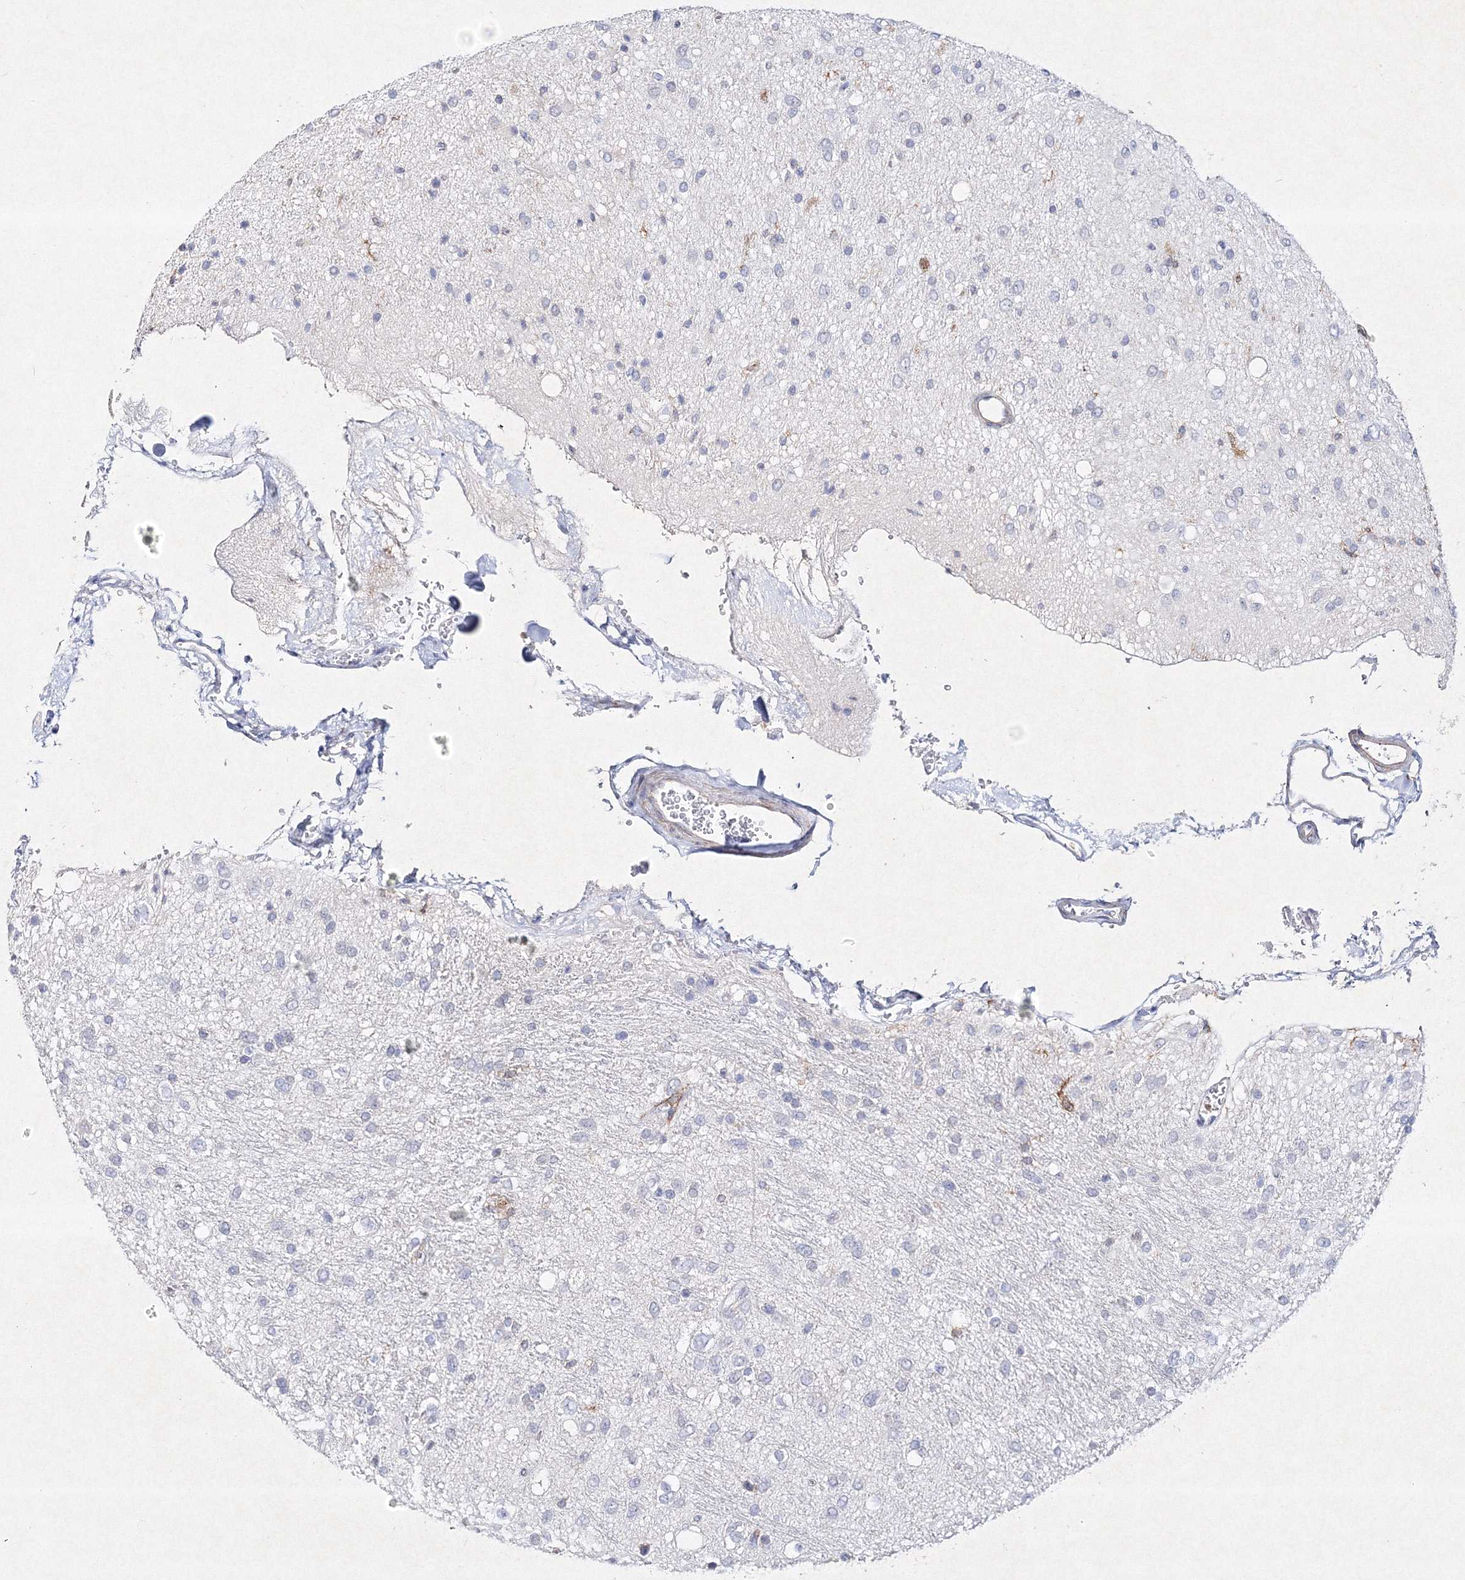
{"staining": {"intensity": "negative", "quantity": "none", "location": "none"}, "tissue": "glioma", "cell_type": "Tumor cells", "image_type": "cancer", "snomed": [{"axis": "morphology", "description": "Glioma, malignant, Low grade"}, {"axis": "topography", "description": "Brain"}], "caption": "Tumor cells show no significant expression in glioma.", "gene": "HCST", "patient": {"sex": "male", "age": 77}}